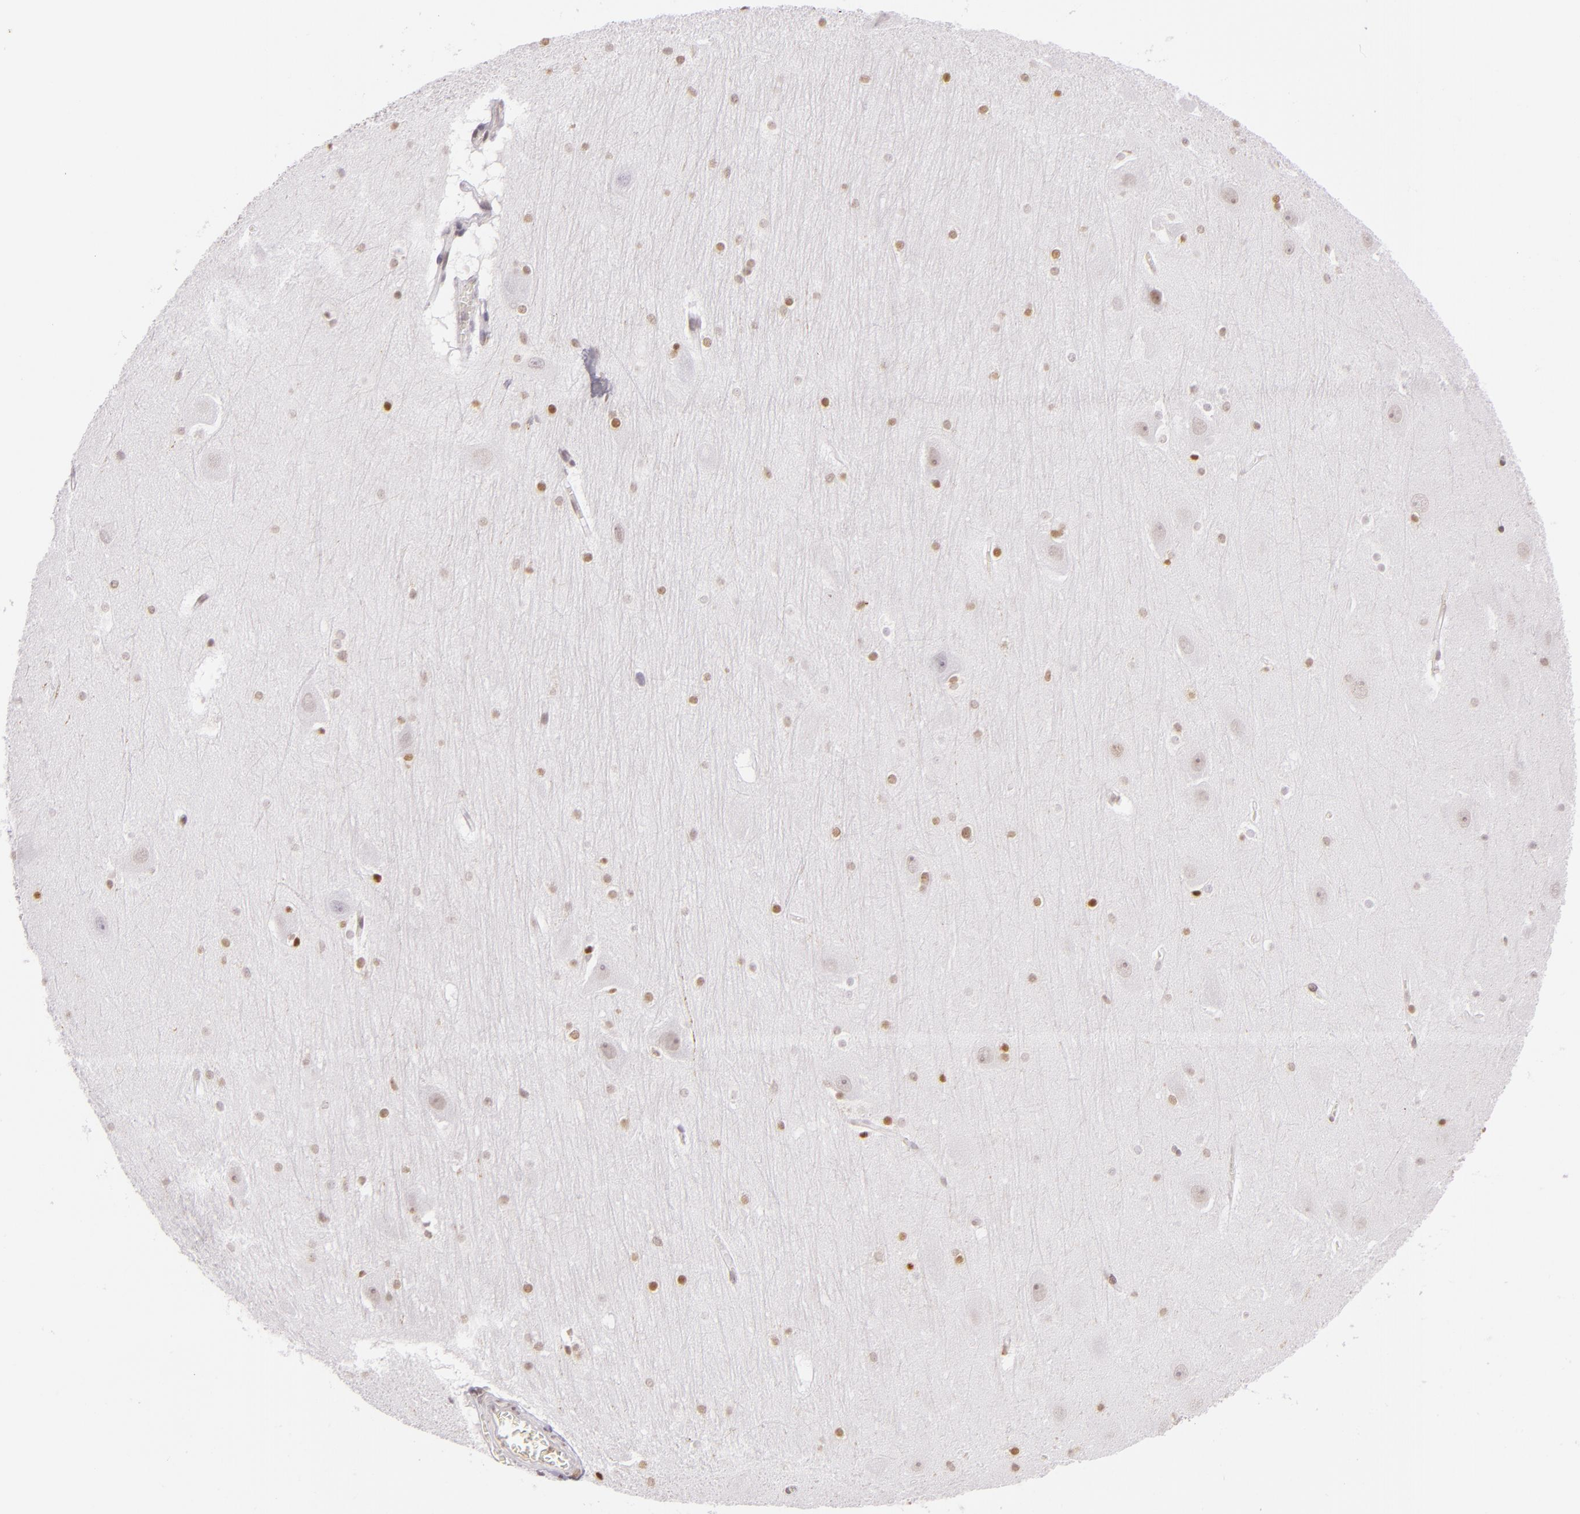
{"staining": {"intensity": "moderate", "quantity": ">75%", "location": "cytoplasmic/membranous,nuclear"}, "tissue": "hippocampus", "cell_type": "Glial cells", "image_type": "normal", "snomed": [{"axis": "morphology", "description": "Normal tissue, NOS"}, {"axis": "topography", "description": "Hippocampus"}], "caption": "Human hippocampus stained for a protein (brown) shows moderate cytoplasmic/membranous,nuclear positive expression in approximately >75% of glial cells.", "gene": "ENSG00000290315", "patient": {"sex": "male", "age": 45}}